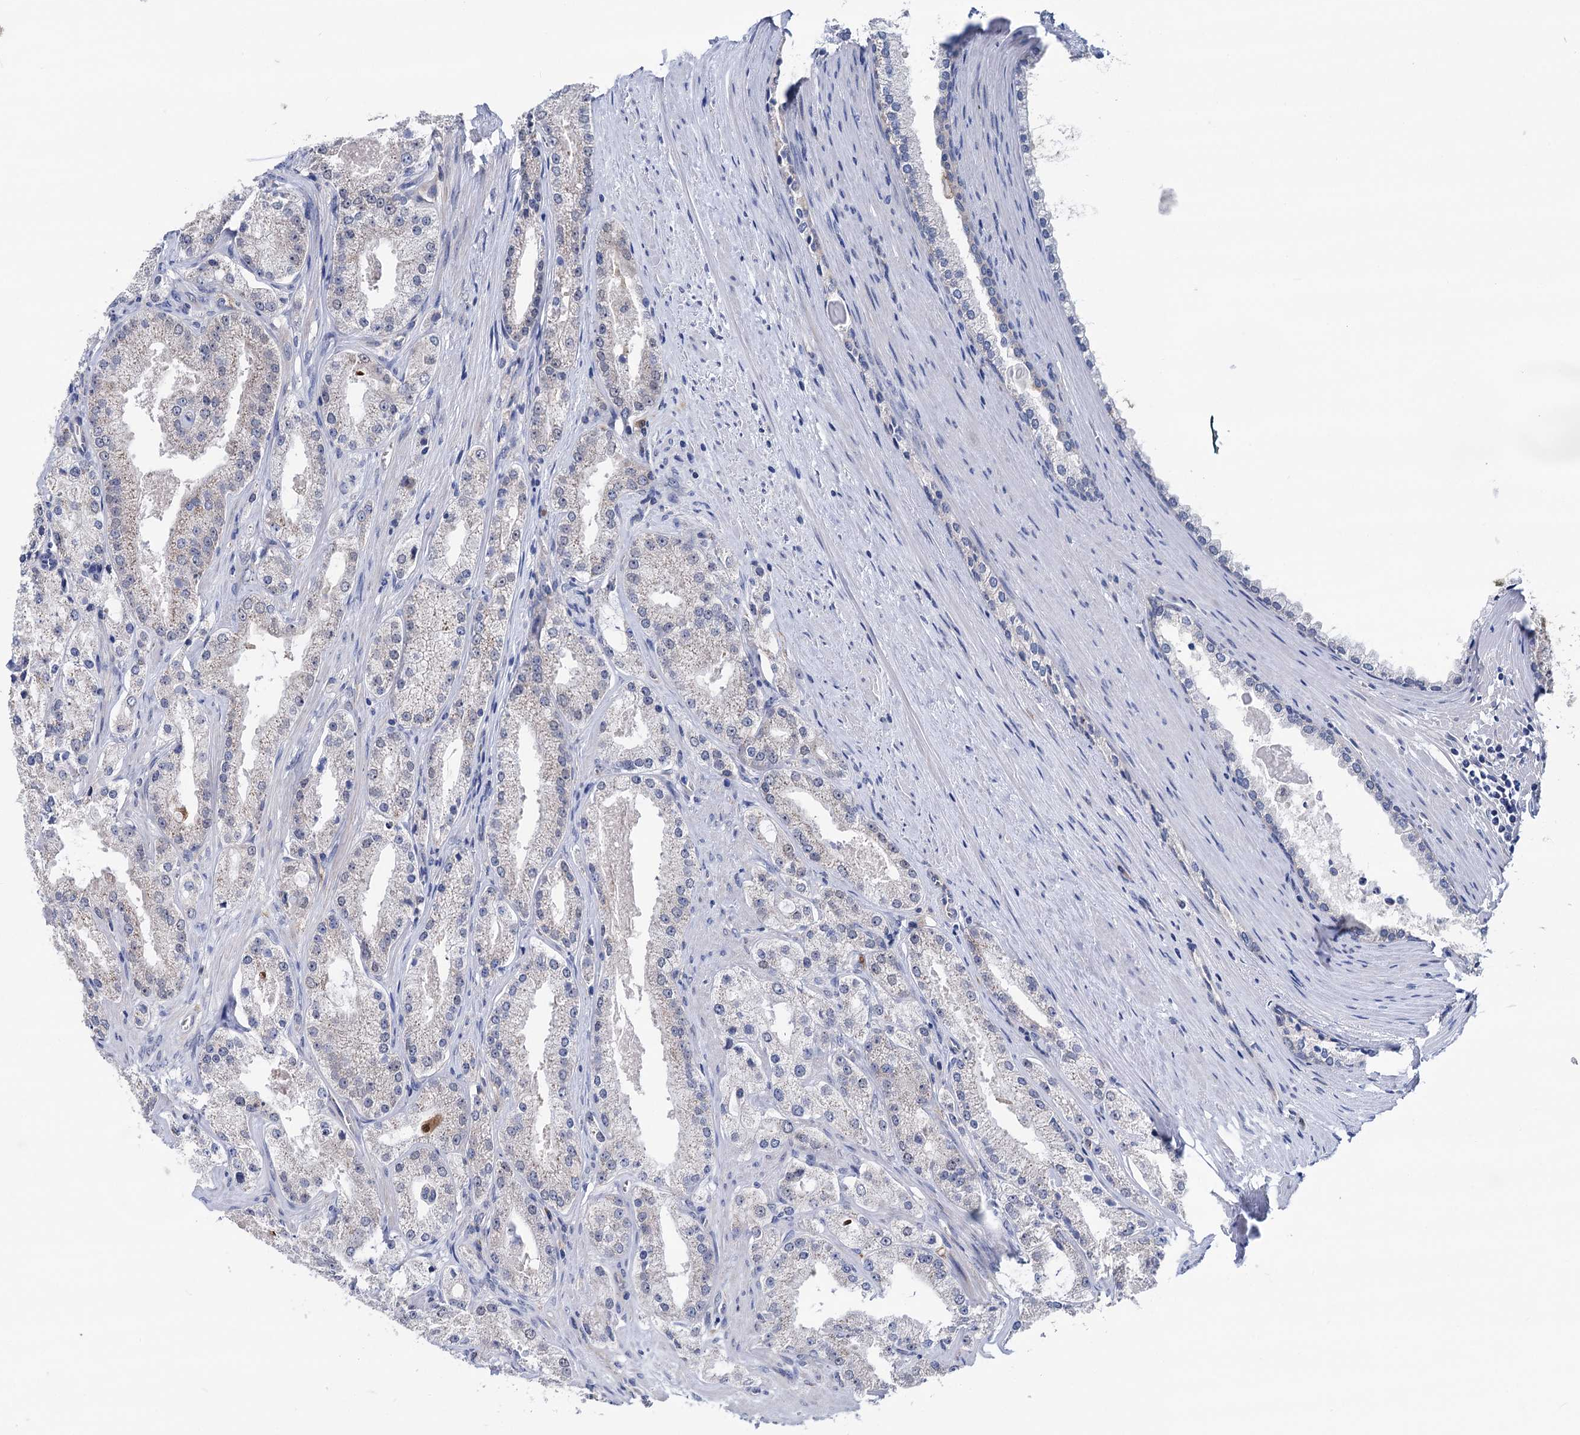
{"staining": {"intensity": "negative", "quantity": "none", "location": "none"}, "tissue": "prostate cancer", "cell_type": "Tumor cells", "image_type": "cancer", "snomed": [{"axis": "morphology", "description": "Adenocarcinoma, Low grade"}, {"axis": "topography", "description": "Prostate"}], "caption": "Protein analysis of prostate low-grade adenocarcinoma displays no significant staining in tumor cells.", "gene": "ZNRD2", "patient": {"sex": "male", "age": 69}}